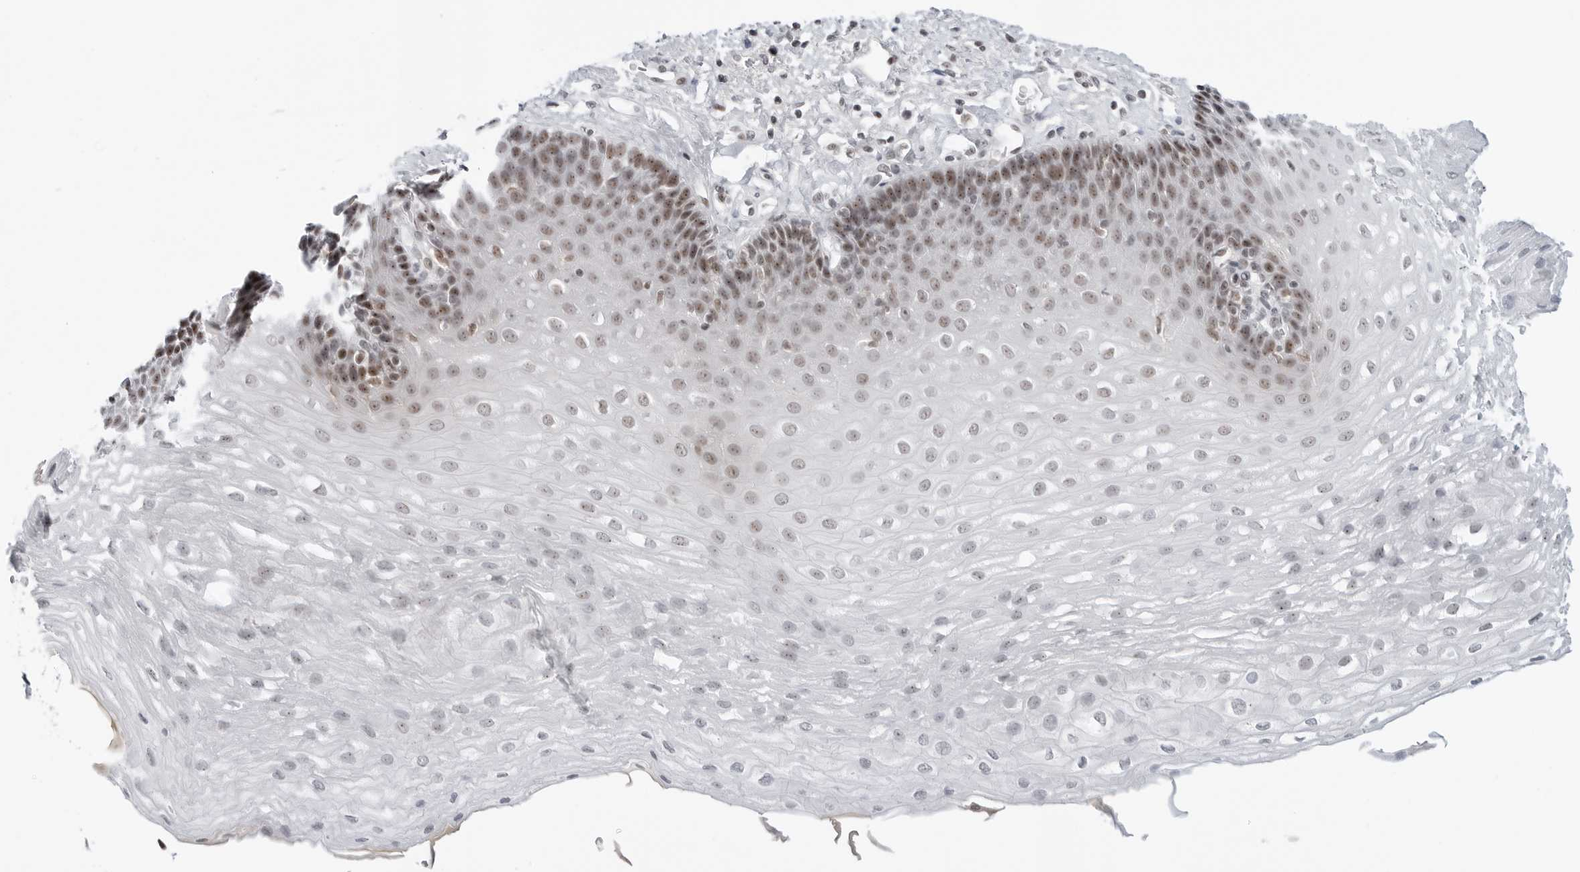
{"staining": {"intensity": "moderate", "quantity": "25%-75%", "location": "nuclear"}, "tissue": "esophagus", "cell_type": "Squamous epithelial cells", "image_type": "normal", "snomed": [{"axis": "morphology", "description": "Normal tissue, NOS"}, {"axis": "topography", "description": "Esophagus"}], "caption": "A brown stain shows moderate nuclear positivity of a protein in squamous epithelial cells of normal esophagus. (brown staining indicates protein expression, while blue staining denotes nuclei).", "gene": "WRAP53", "patient": {"sex": "female", "age": 66}}